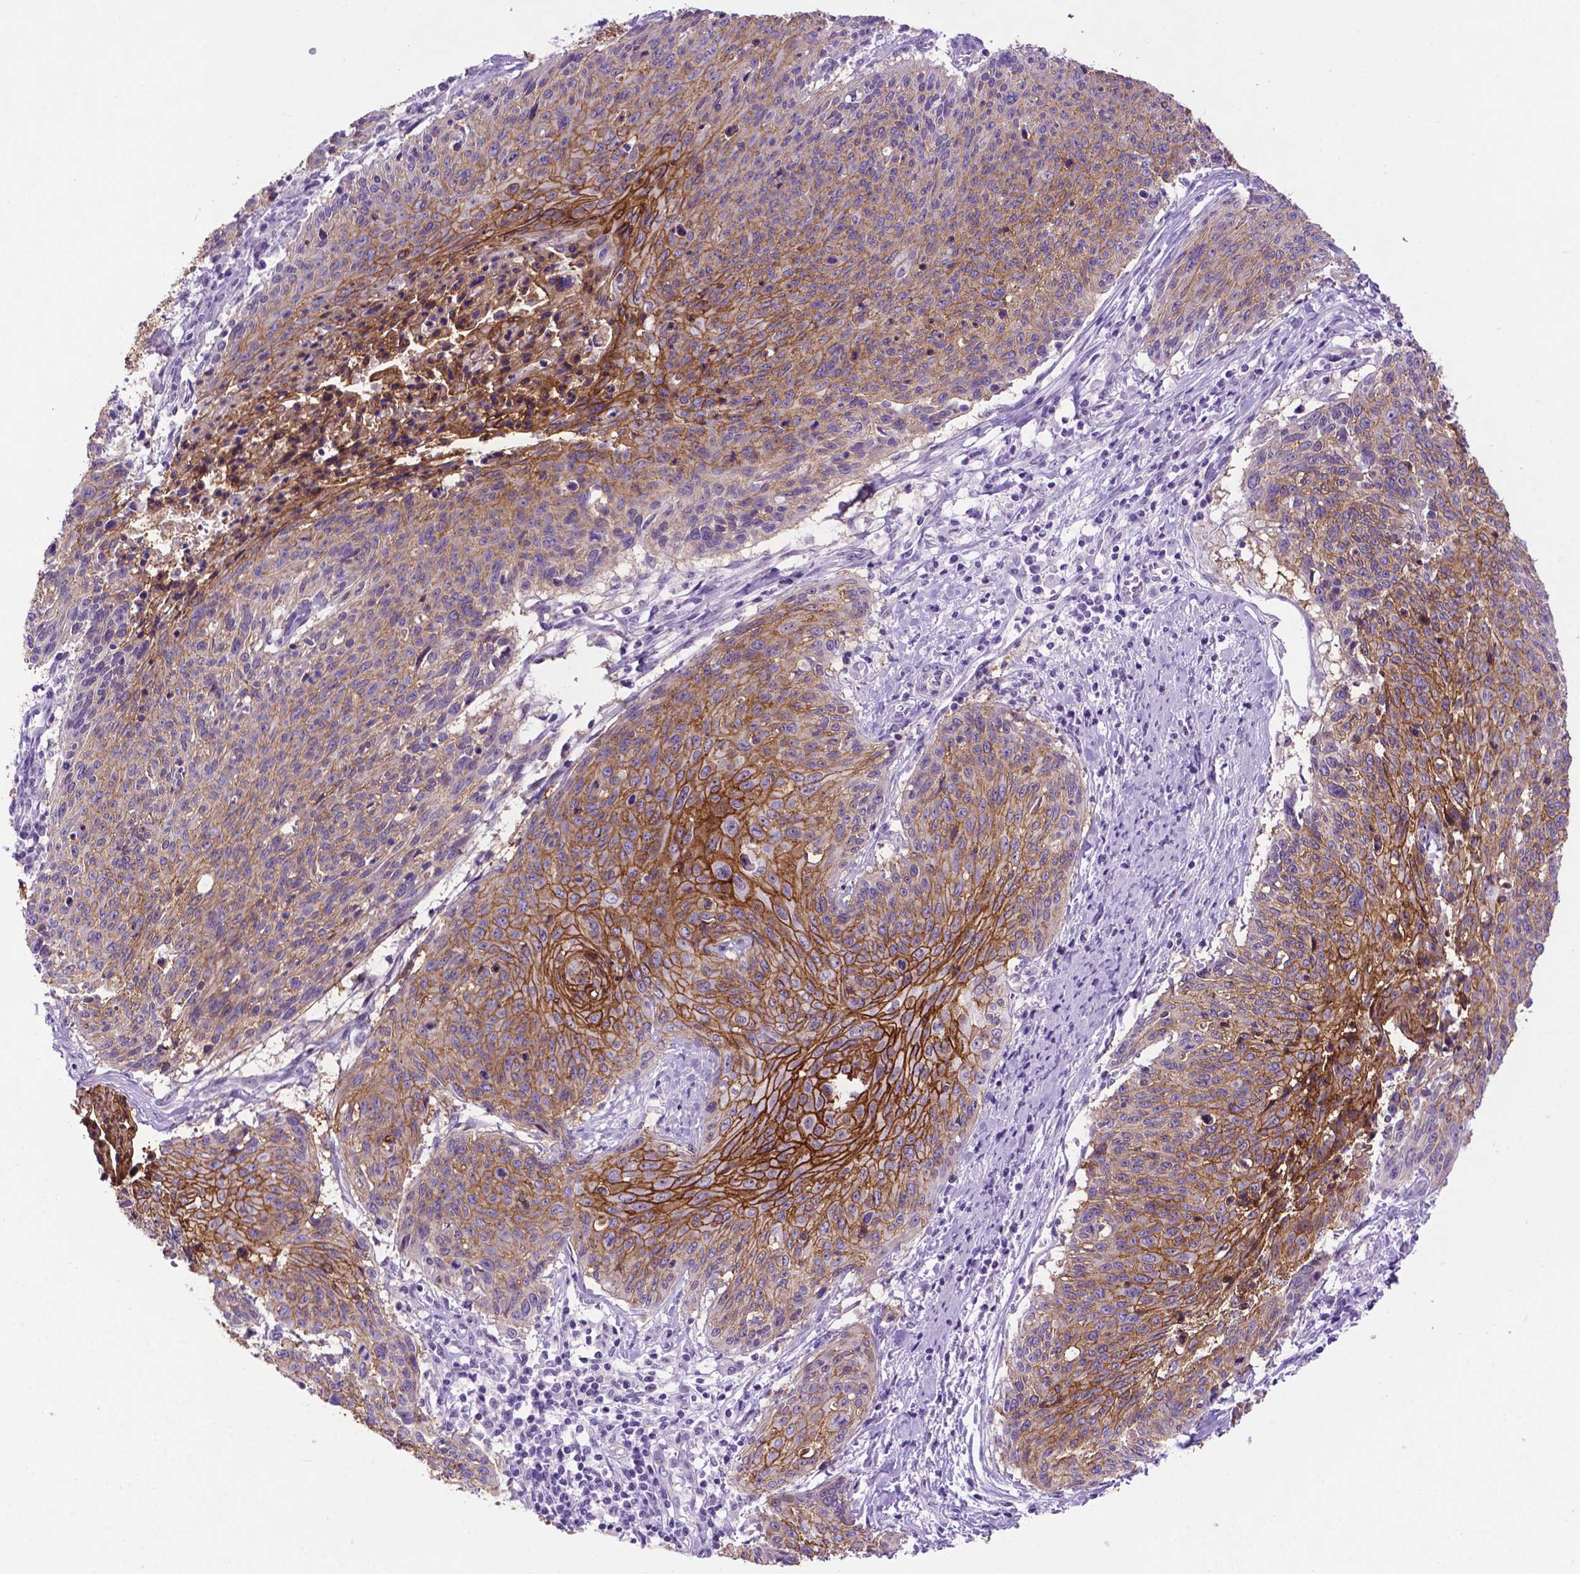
{"staining": {"intensity": "strong", "quantity": "25%-75%", "location": "cytoplasmic/membranous"}, "tissue": "cervical cancer", "cell_type": "Tumor cells", "image_type": "cancer", "snomed": [{"axis": "morphology", "description": "Squamous cell carcinoma, NOS"}, {"axis": "topography", "description": "Cervix"}], "caption": "Immunohistochemical staining of cervical cancer (squamous cell carcinoma) shows high levels of strong cytoplasmic/membranous expression in about 25%-75% of tumor cells.", "gene": "TACSTD2", "patient": {"sex": "female", "age": 45}}